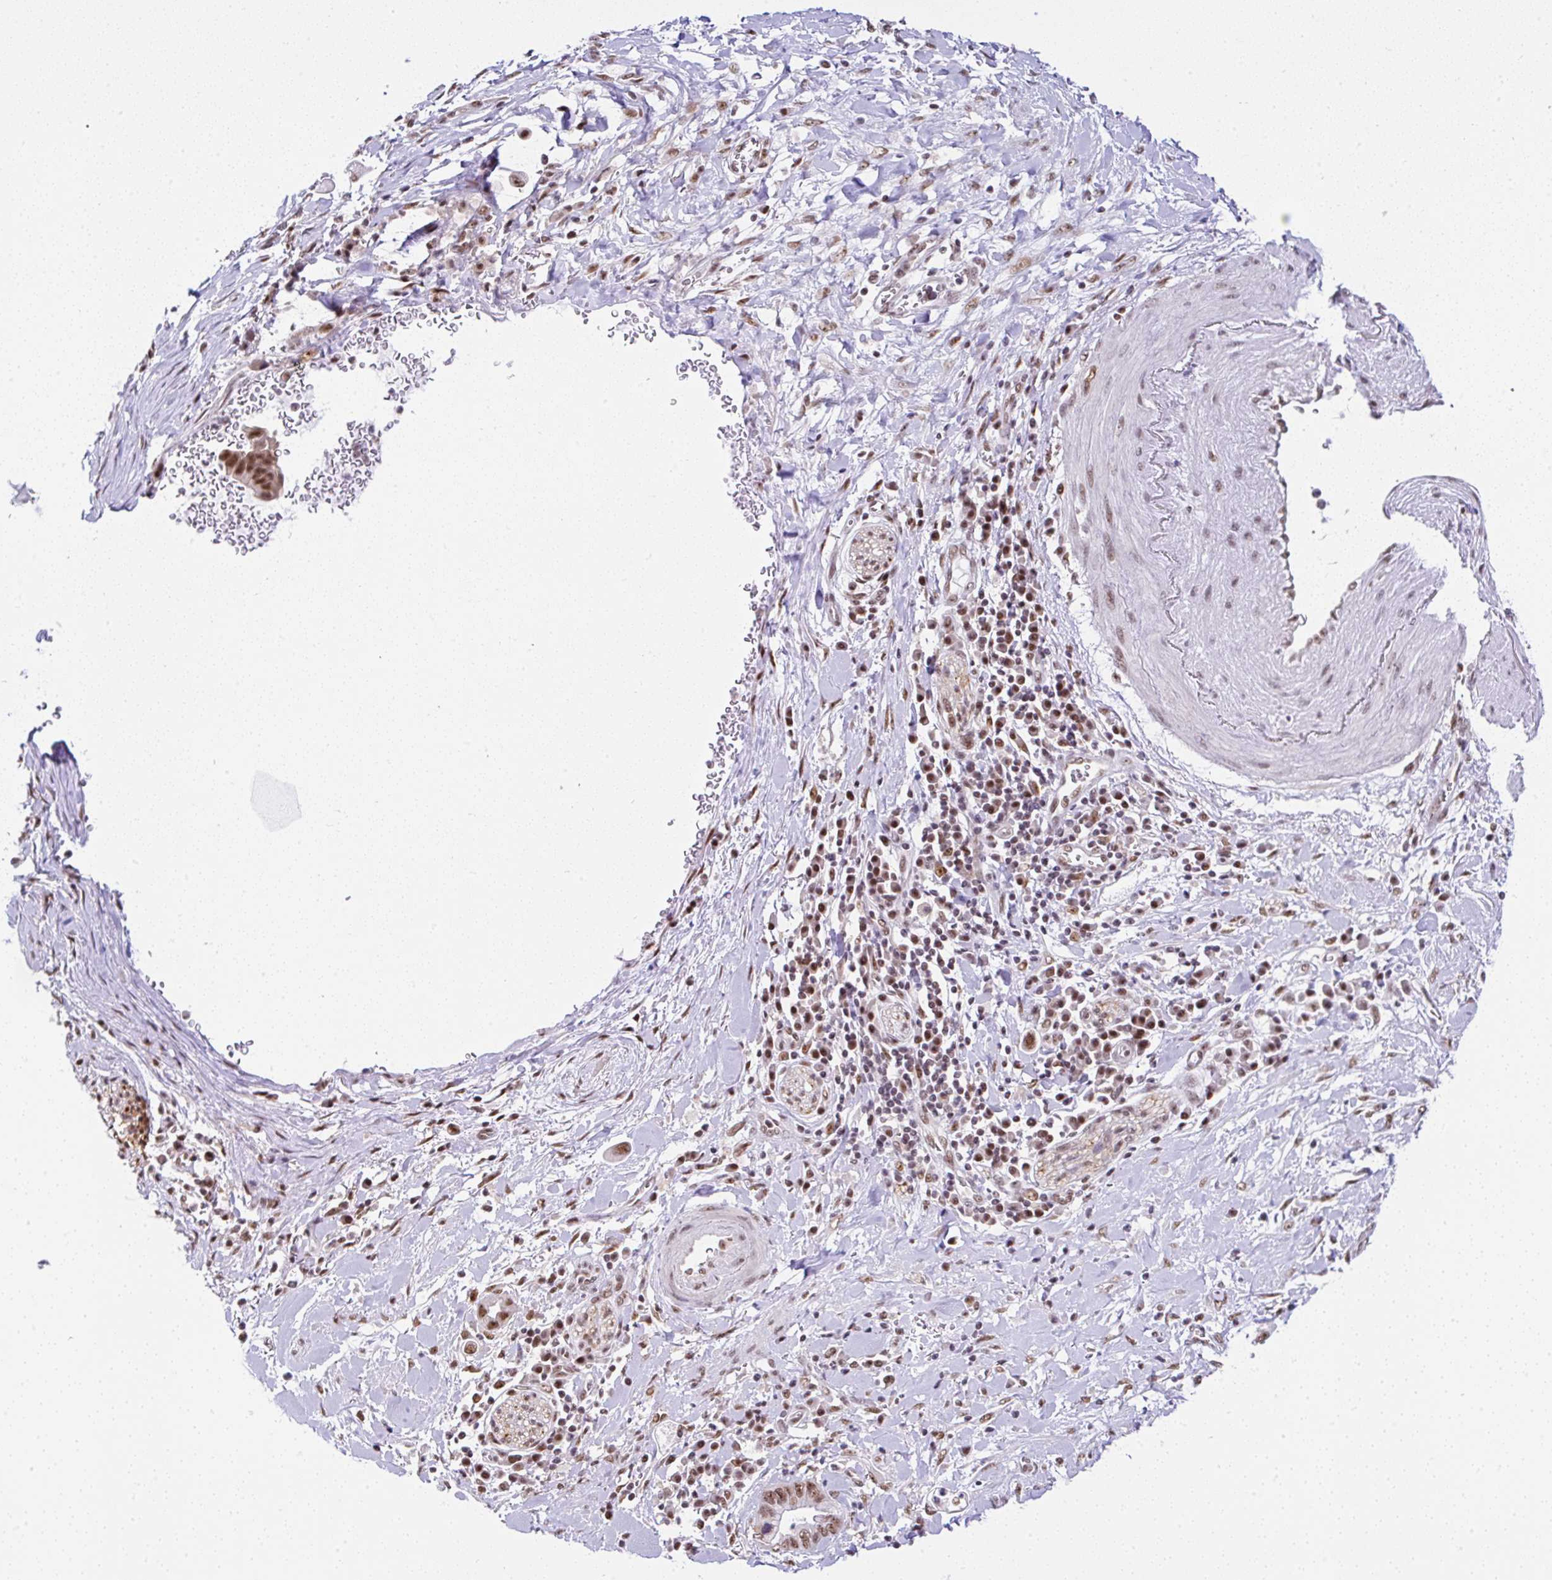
{"staining": {"intensity": "moderate", "quantity": ">75%", "location": "nuclear"}, "tissue": "pancreatic cancer", "cell_type": "Tumor cells", "image_type": "cancer", "snomed": [{"axis": "morphology", "description": "Adenocarcinoma, NOS"}, {"axis": "topography", "description": "Pancreas"}], "caption": "Pancreatic cancer tissue displays moderate nuclear expression in about >75% of tumor cells, visualized by immunohistochemistry.", "gene": "PTPN2", "patient": {"sex": "male", "age": 75}}